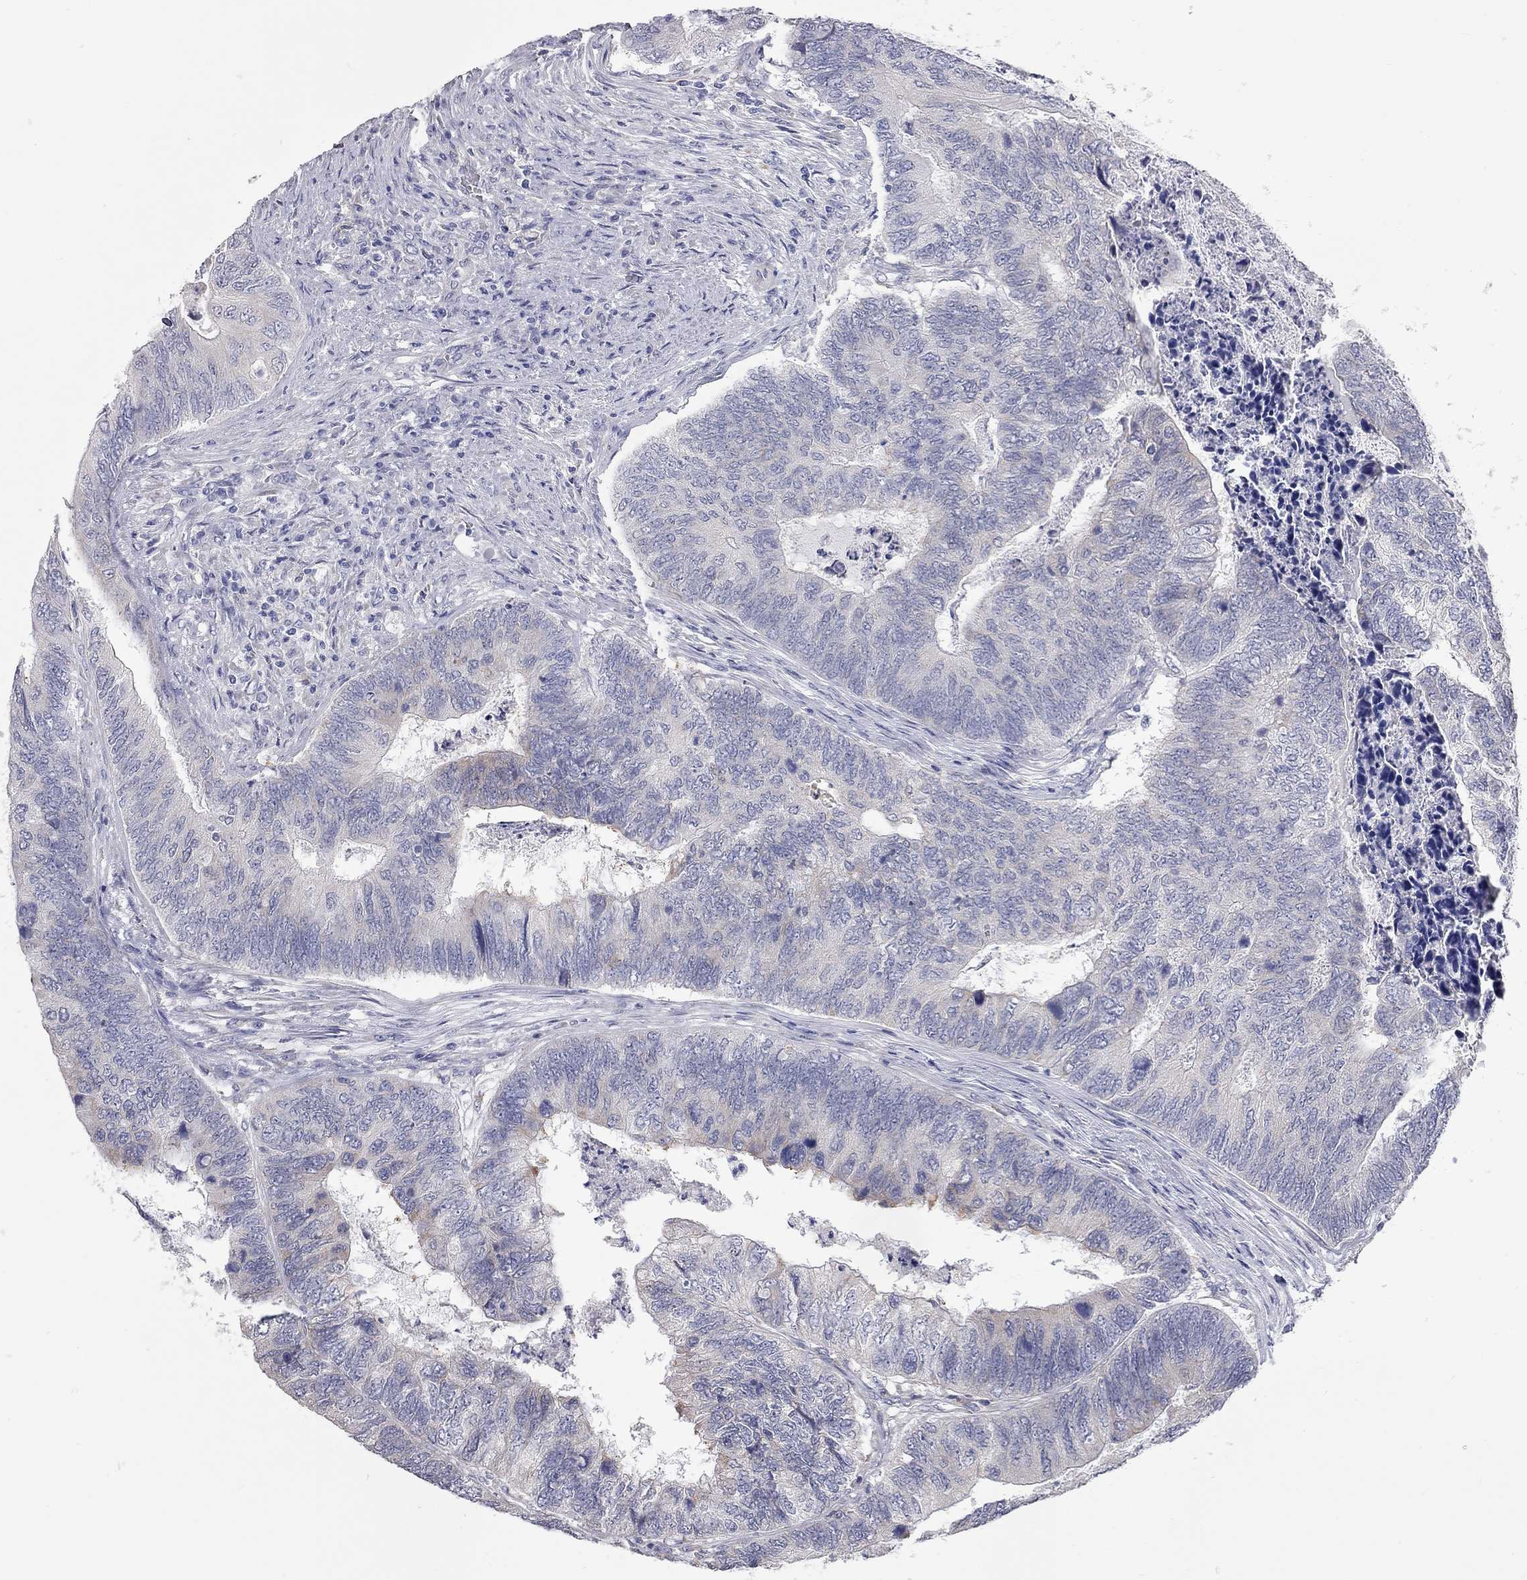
{"staining": {"intensity": "negative", "quantity": "none", "location": "none"}, "tissue": "colorectal cancer", "cell_type": "Tumor cells", "image_type": "cancer", "snomed": [{"axis": "morphology", "description": "Adenocarcinoma, NOS"}, {"axis": "topography", "description": "Colon"}], "caption": "DAB (3,3'-diaminobenzidine) immunohistochemical staining of colorectal adenocarcinoma demonstrates no significant staining in tumor cells.", "gene": "XAGE2", "patient": {"sex": "female", "age": 67}}